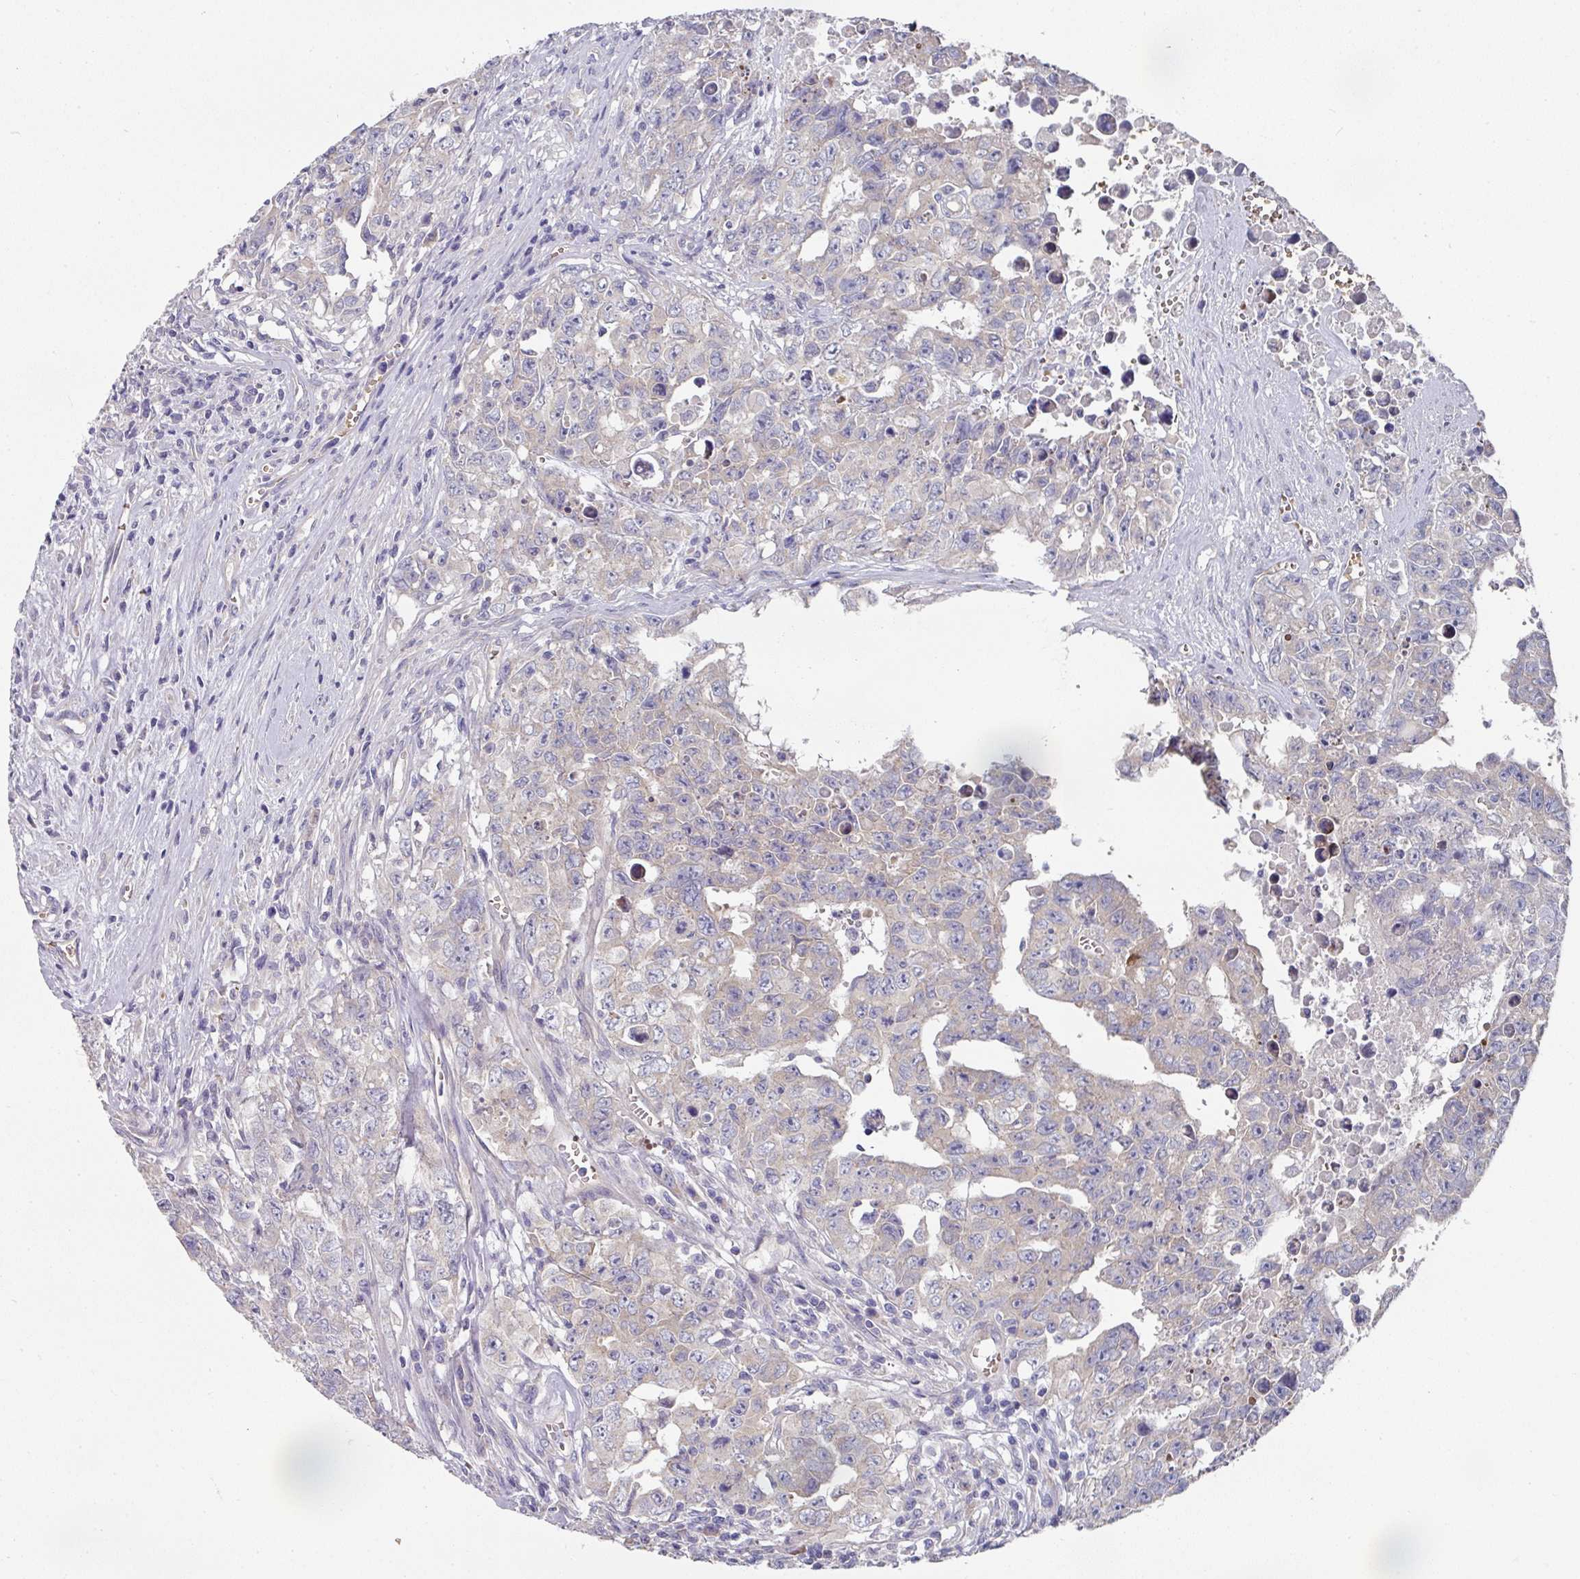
{"staining": {"intensity": "negative", "quantity": "none", "location": "none"}, "tissue": "testis cancer", "cell_type": "Tumor cells", "image_type": "cancer", "snomed": [{"axis": "morphology", "description": "Carcinoma, Embryonal, NOS"}, {"axis": "topography", "description": "Testis"}], "caption": "Micrograph shows no protein expression in tumor cells of testis cancer tissue. (Stains: DAB immunohistochemistry (IHC) with hematoxylin counter stain, Microscopy: brightfield microscopy at high magnification).", "gene": "PYROXD2", "patient": {"sex": "male", "age": 24}}